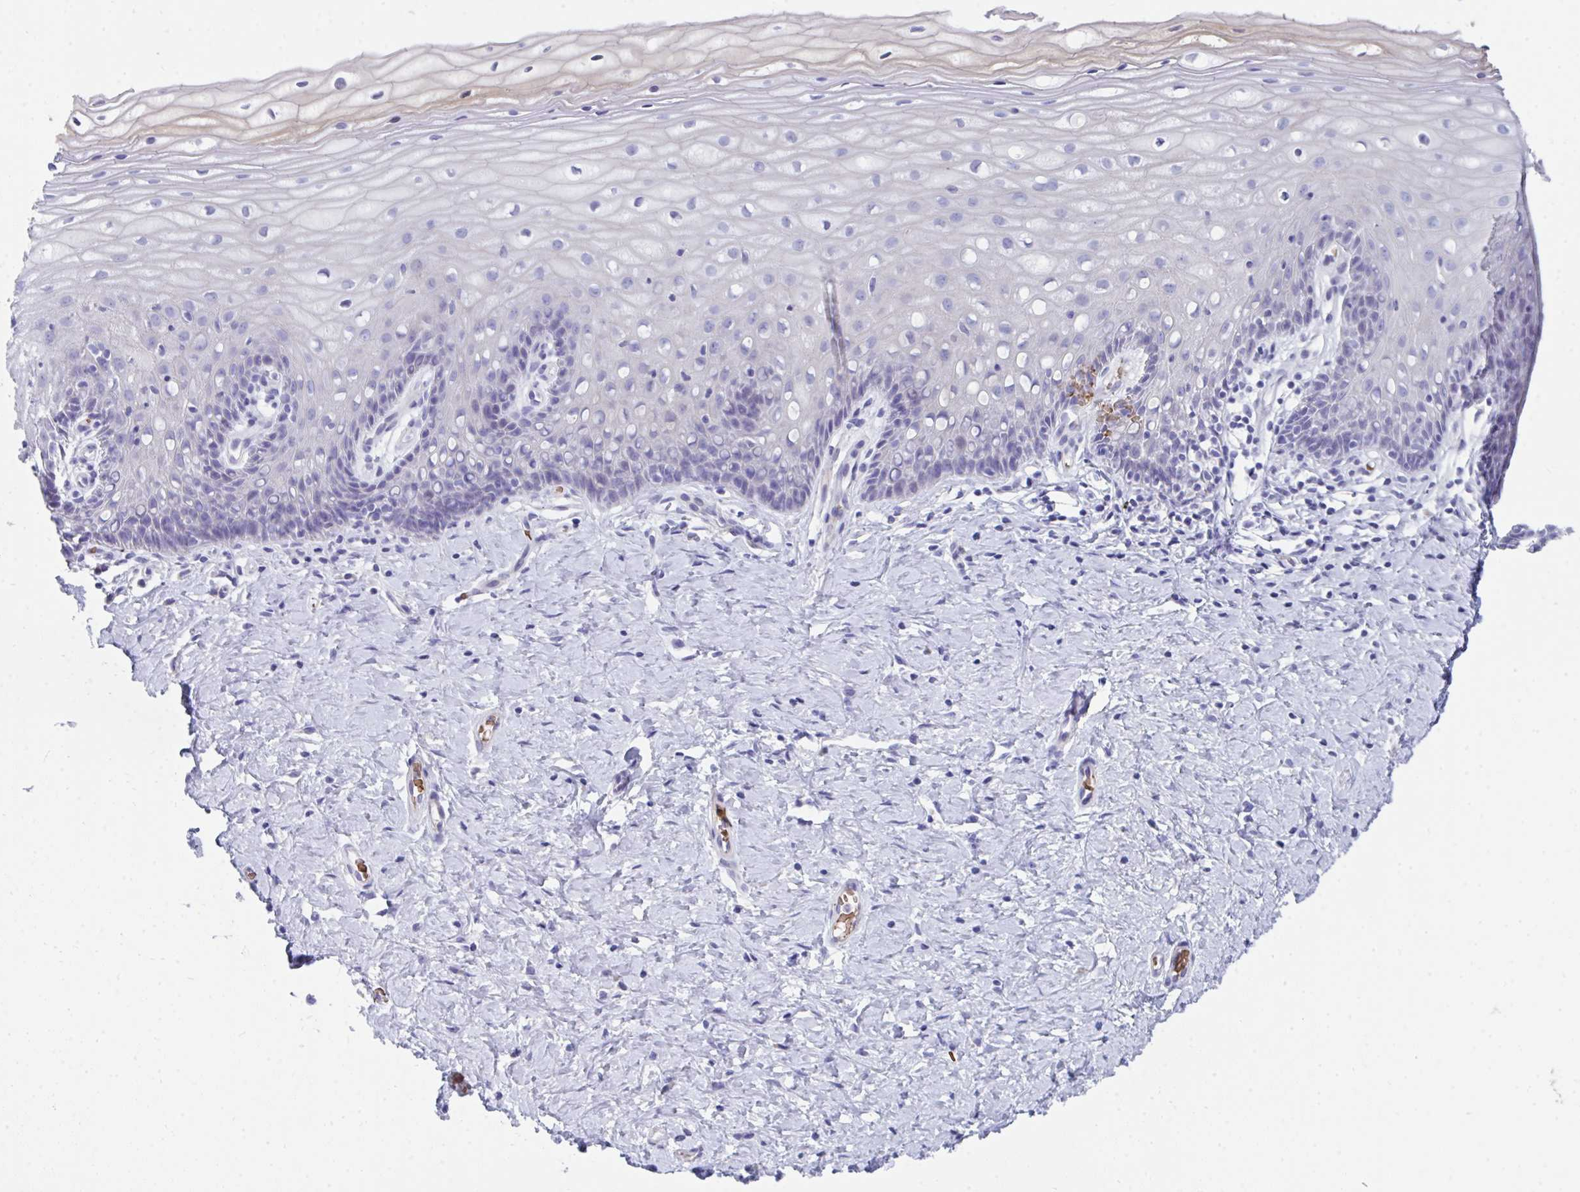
{"staining": {"intensity": "moderate", "quantity": ">75%", "location": "cytoplasmic/membranous"}, "tissue": "cervix", "cell_type": "Glandular cells", "image_type": "normal", "snomed": [{"axis": "morphology", "description": "Normal tissue, NOS"}, {"axis": "topography", "description": "Cervix"}], "caption": "Cervix stained with DAB (3,3'-diaminobenzidine) immunohistochemistry (IHC) shows medium levels of moderate cytoplasmic/membranous expression in approximately >75% of glandular cells. (Brightfield microscopy of DAB IHC at high magnification).", "gene": "MROH2B", "patient": {"sex": "female", "age": 37}}